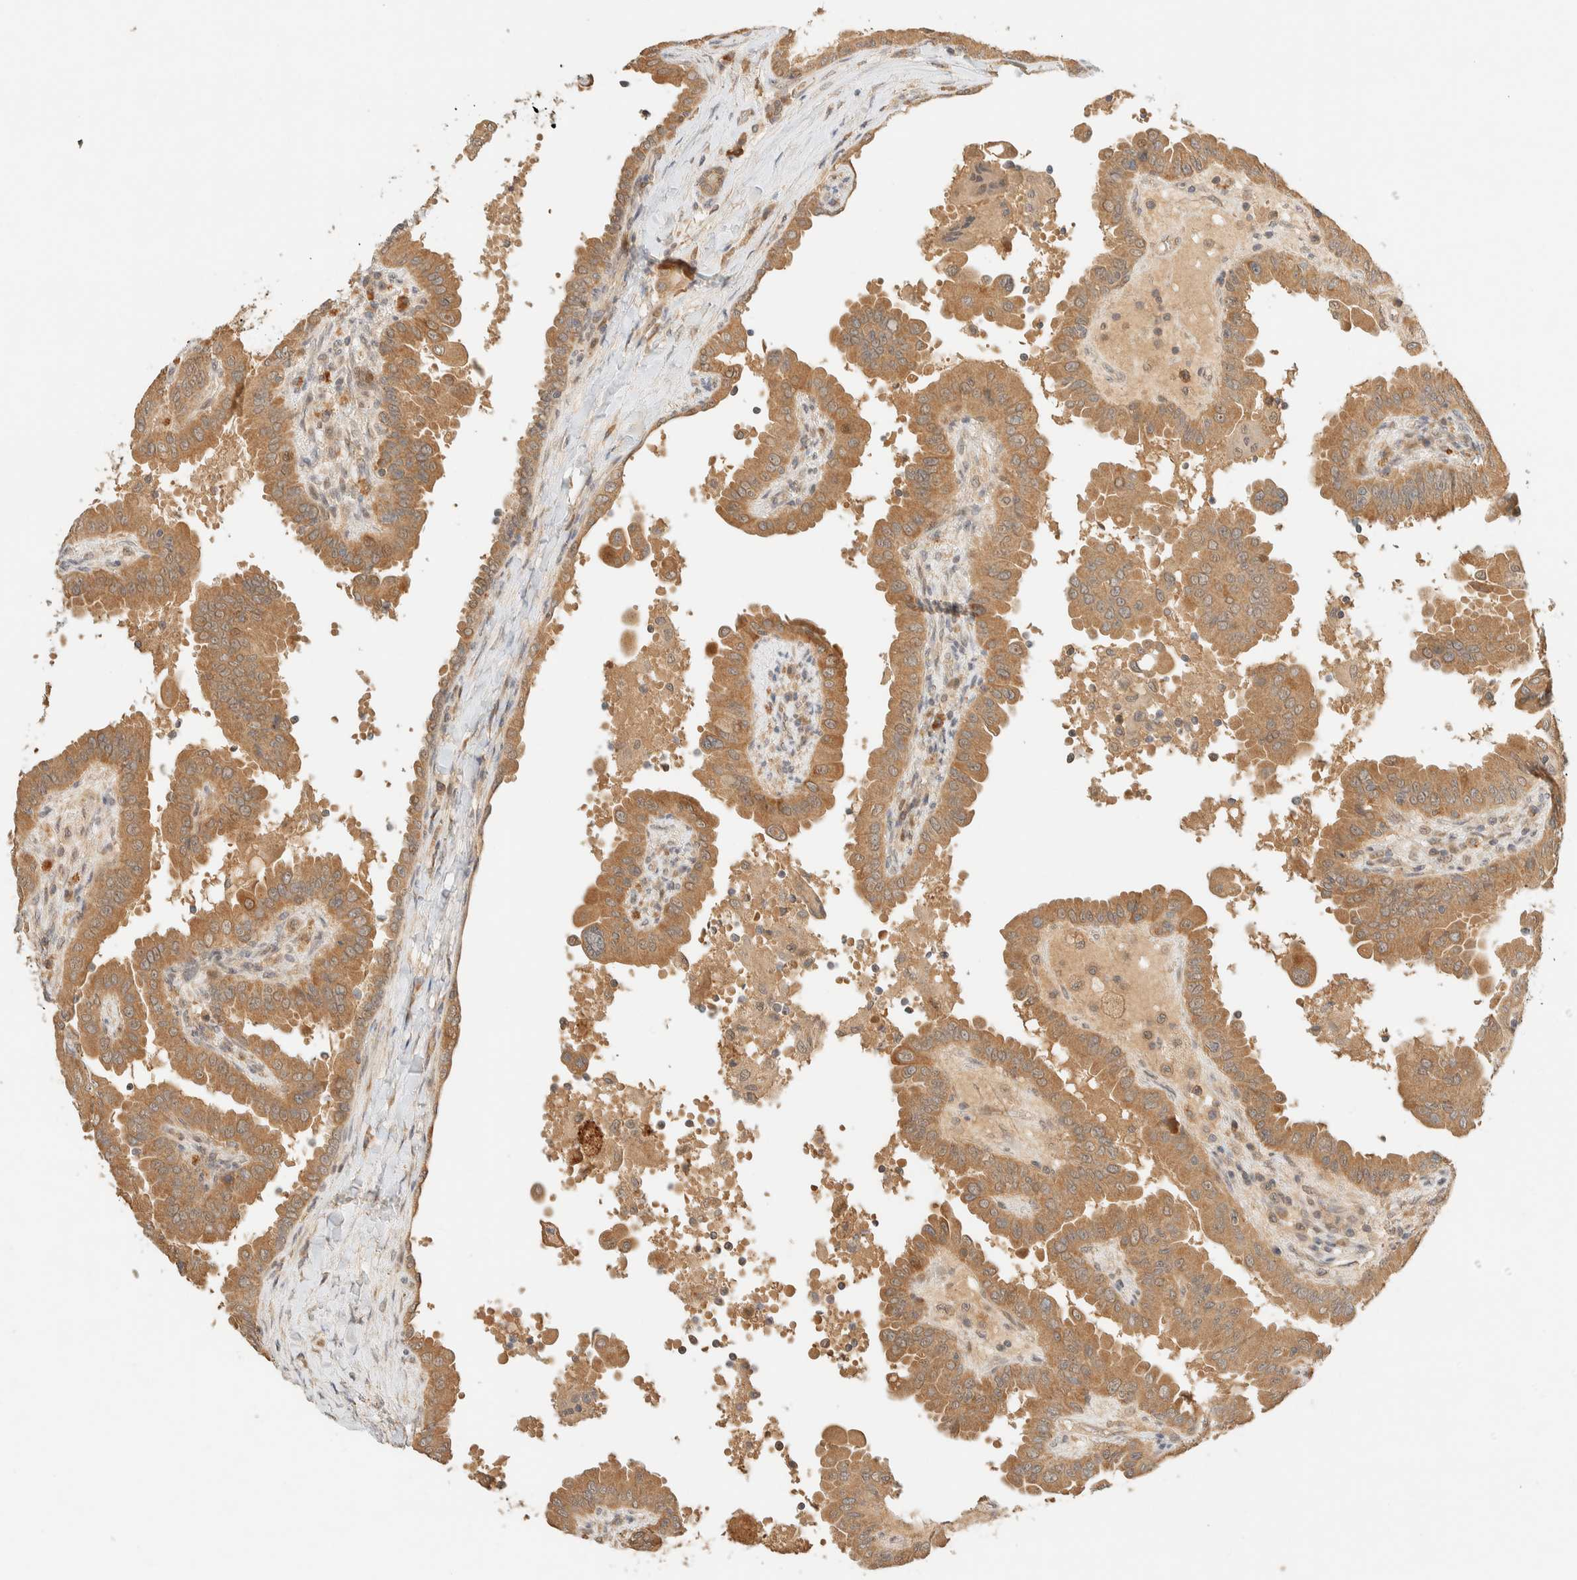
{"staining": {"intensity": "moderate", "quantity": ">75%", "location": "cytoplasmic/membranous"}, "tissue": "thyroid cancer", "cell_type": "Tumor cells", "image_type": "cancer", "snomed": [{"axis": "morphology", "description": "Papillary adenocarcinoma, NOS"}, {"axis": "topography", "description": "Thyroid gland"}], "caption": "A photomicrograph of thyroid papillary adenocarcinoma stained for a protein shows moderate cytoplasmic/membranous brown staining in tumor cells. (DAB (3,3'-diaminobenzidine) IHC with brightfield microscopy, high magnification).", "gene": "ZBTB34", "patient": {"sex": "male", "age": 33}}